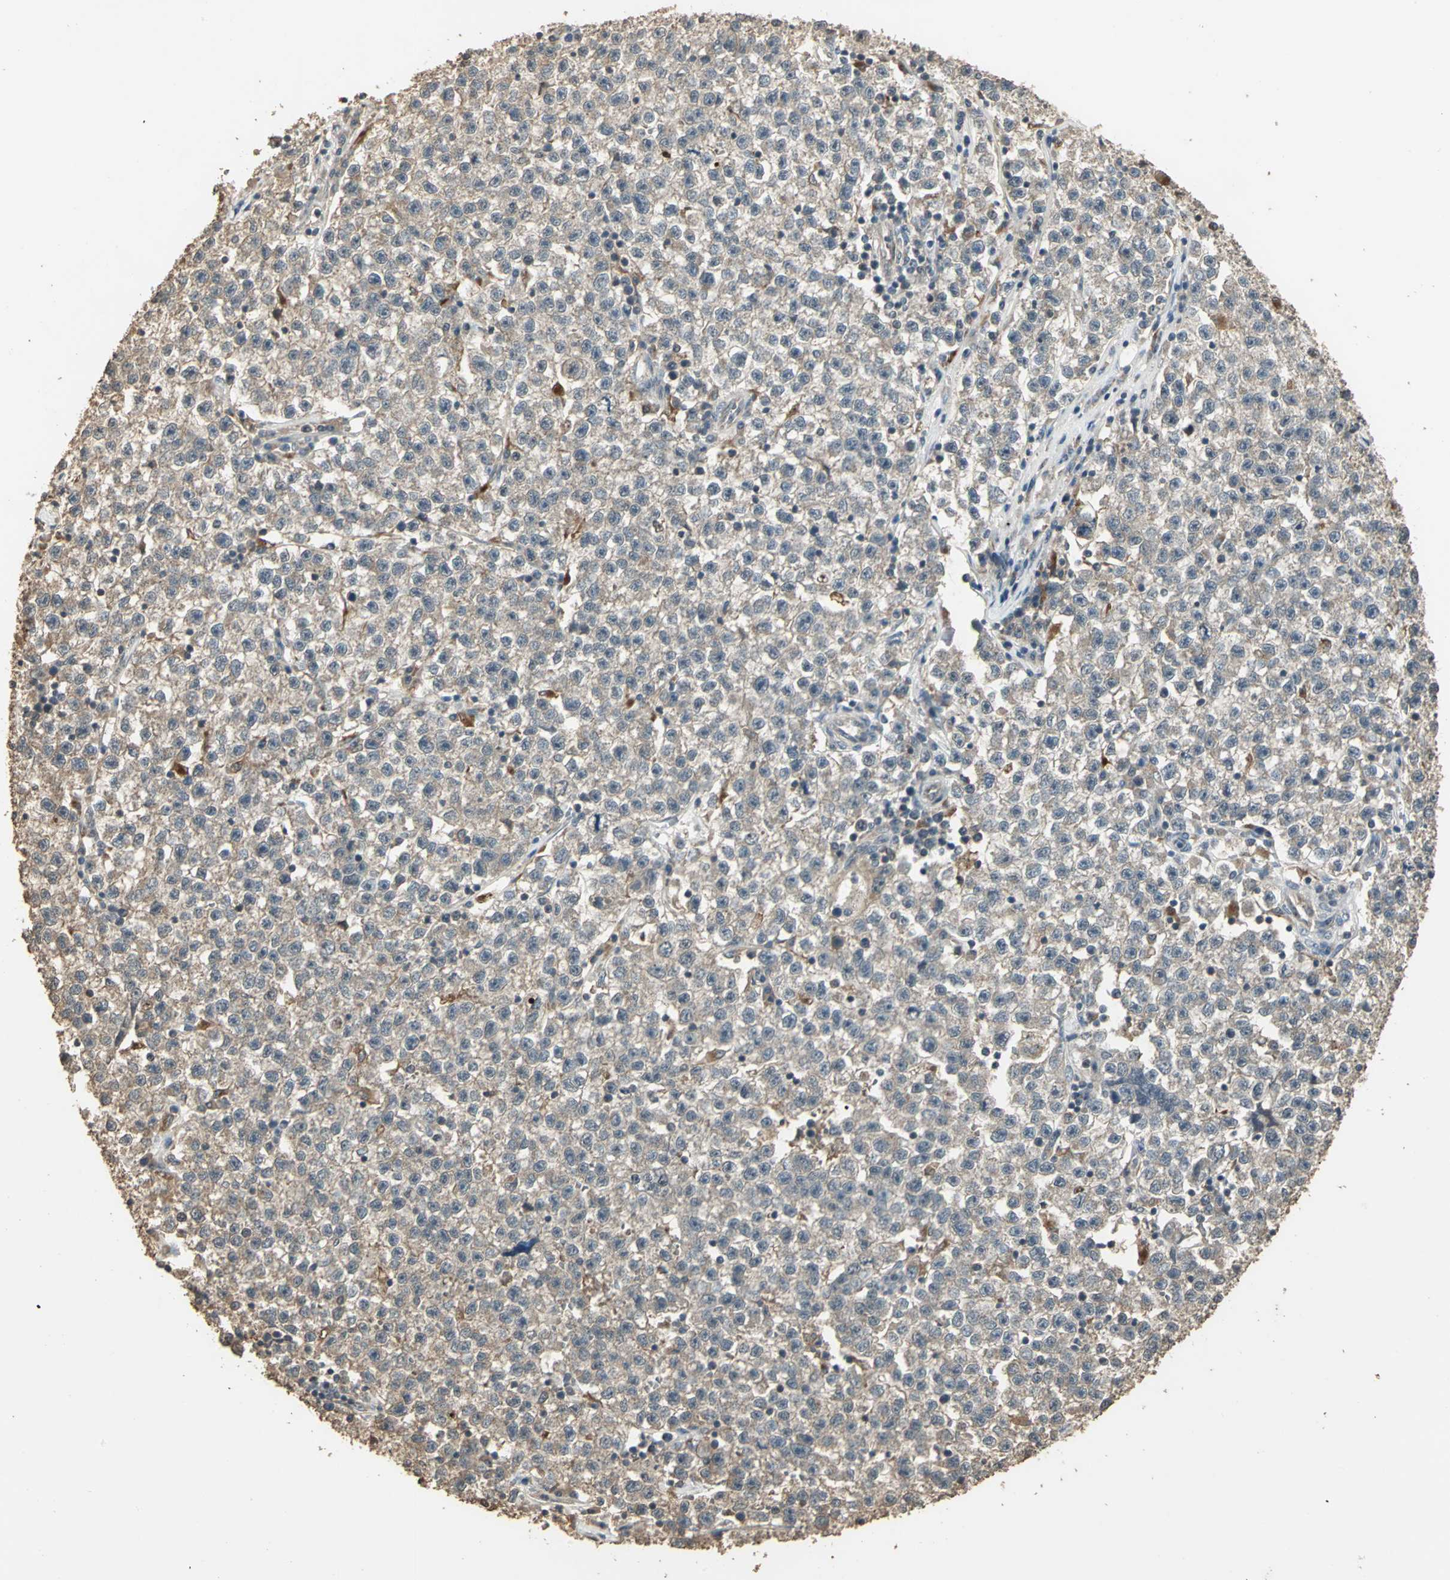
{"staining": {"intensity": "weak", "quantity": "25%-75%", "location": "cytoplasmic/membranous"}, "tissue": "testis cancer", "cell_type": "Tumor cells", "image_type": "cancer", "snomed": [{"axis": "morphology", "description": "Seminoma, NOS"}, {"axis": "topography", "description": "Testis"}], "caption": "Immunohistochemistry (IHC) photomicrograph of human testis cancer stained for a protein (brown), which reveals low levels of weak cytoplasmic/membranous positivity in approximately 25%-75% of tumor cells.", "gene": "UCHL5", "patient": {"sex": "male", "age": 22}}